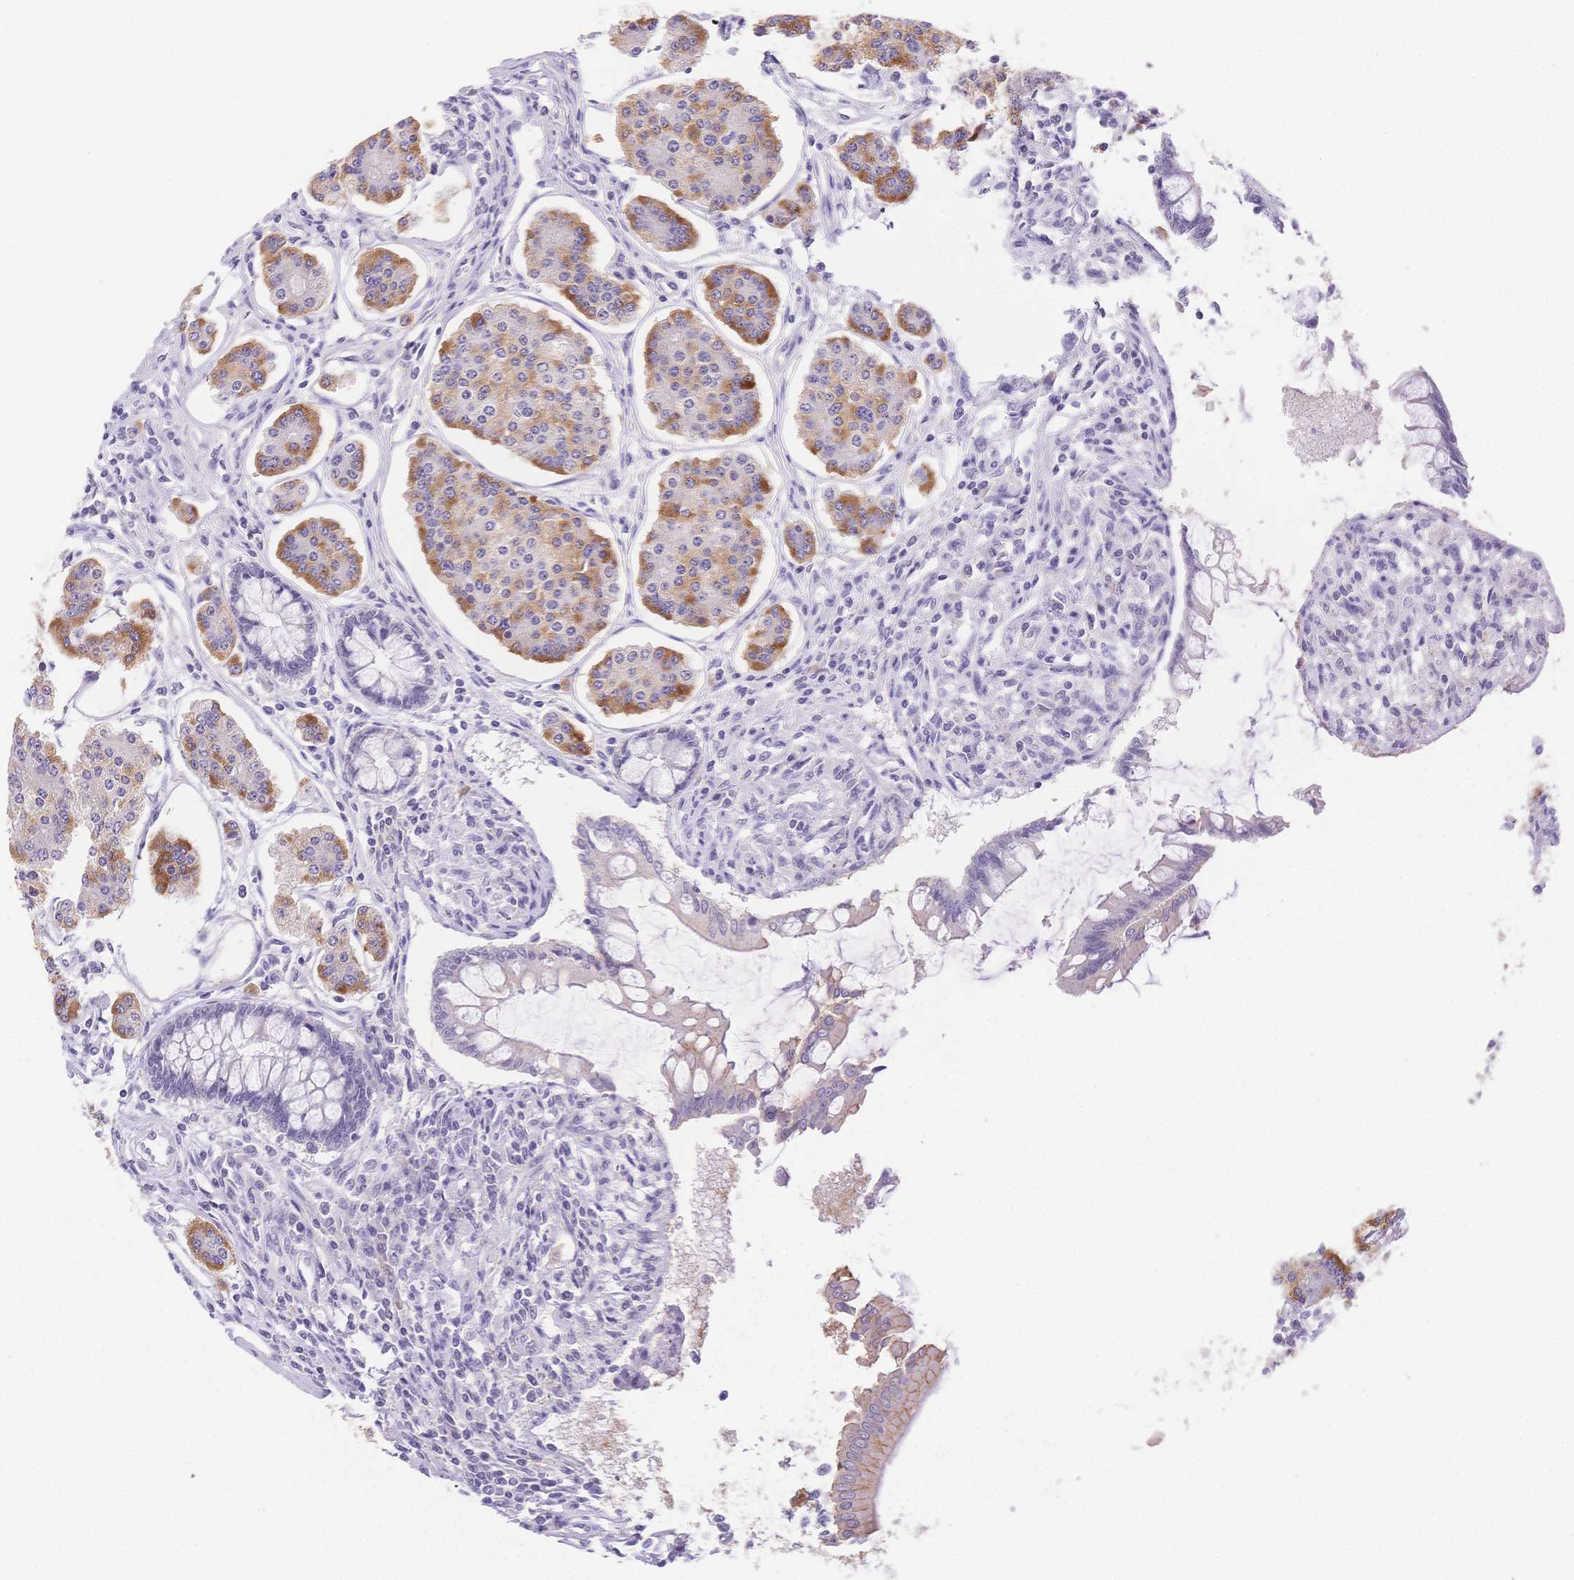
{"staining": {"intensity": "moderate", "quantity": "25%-75%", "location": "cytoplasmic/membranous"}, "tissue": "carcinoid", "cell_type": "Tumor cells", "image_type": "cancer", "snomed": [{"axis": "morphology", "description": "Carcinoid, malignant, NOS"}, {"axis": "topography", "description": "Small intestine"}], "caption": "Moderate cytoplasmic/membranous expression for a protein is identified in approximately 25%-75% of tumor cells of malignant carcinoid using immunohistochemistry.", "gene": "MYOM1", "patient": {"sex": "female", "age": 65}}